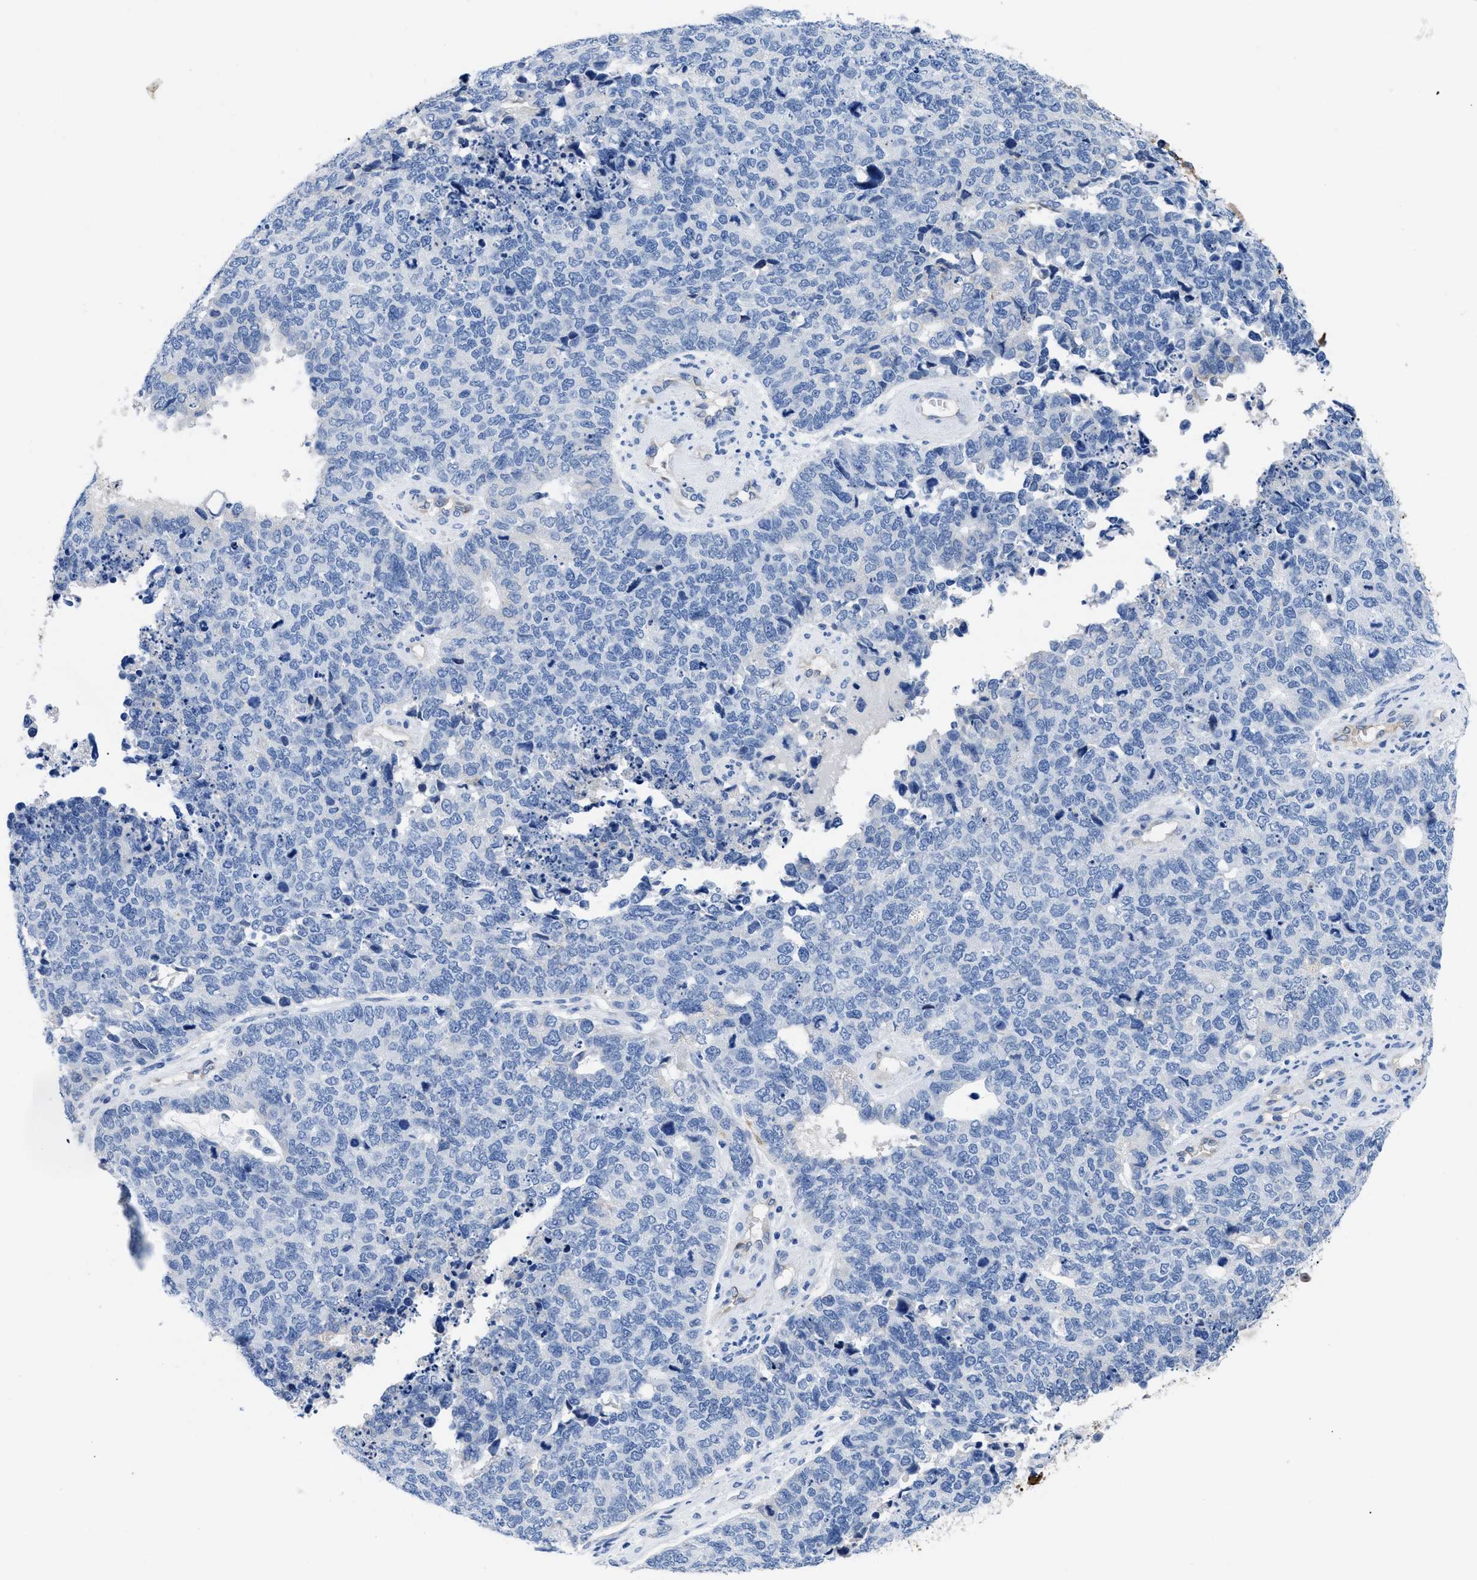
{"staining": {"intensity": "negative", "quantity": "none", "location": "none"}, "tissue": "cervical cancer", "cell_type": "Tumor cells", "image_type": "cancer", "snomed": [{"axis": "morphology", "description": "Squamous cell carcinoma, NOS"}, {"axis": "topography", "description": "Cervix"}], "caption": "Immunohistochemistry micrograph of neoplastic tissue: human cervical squamous cell carcinoma stained with DAB displays no significant protein positivity in tumor cells.", "gene": "TMEM68", "patient": {"sex": "female", "age": 63}}